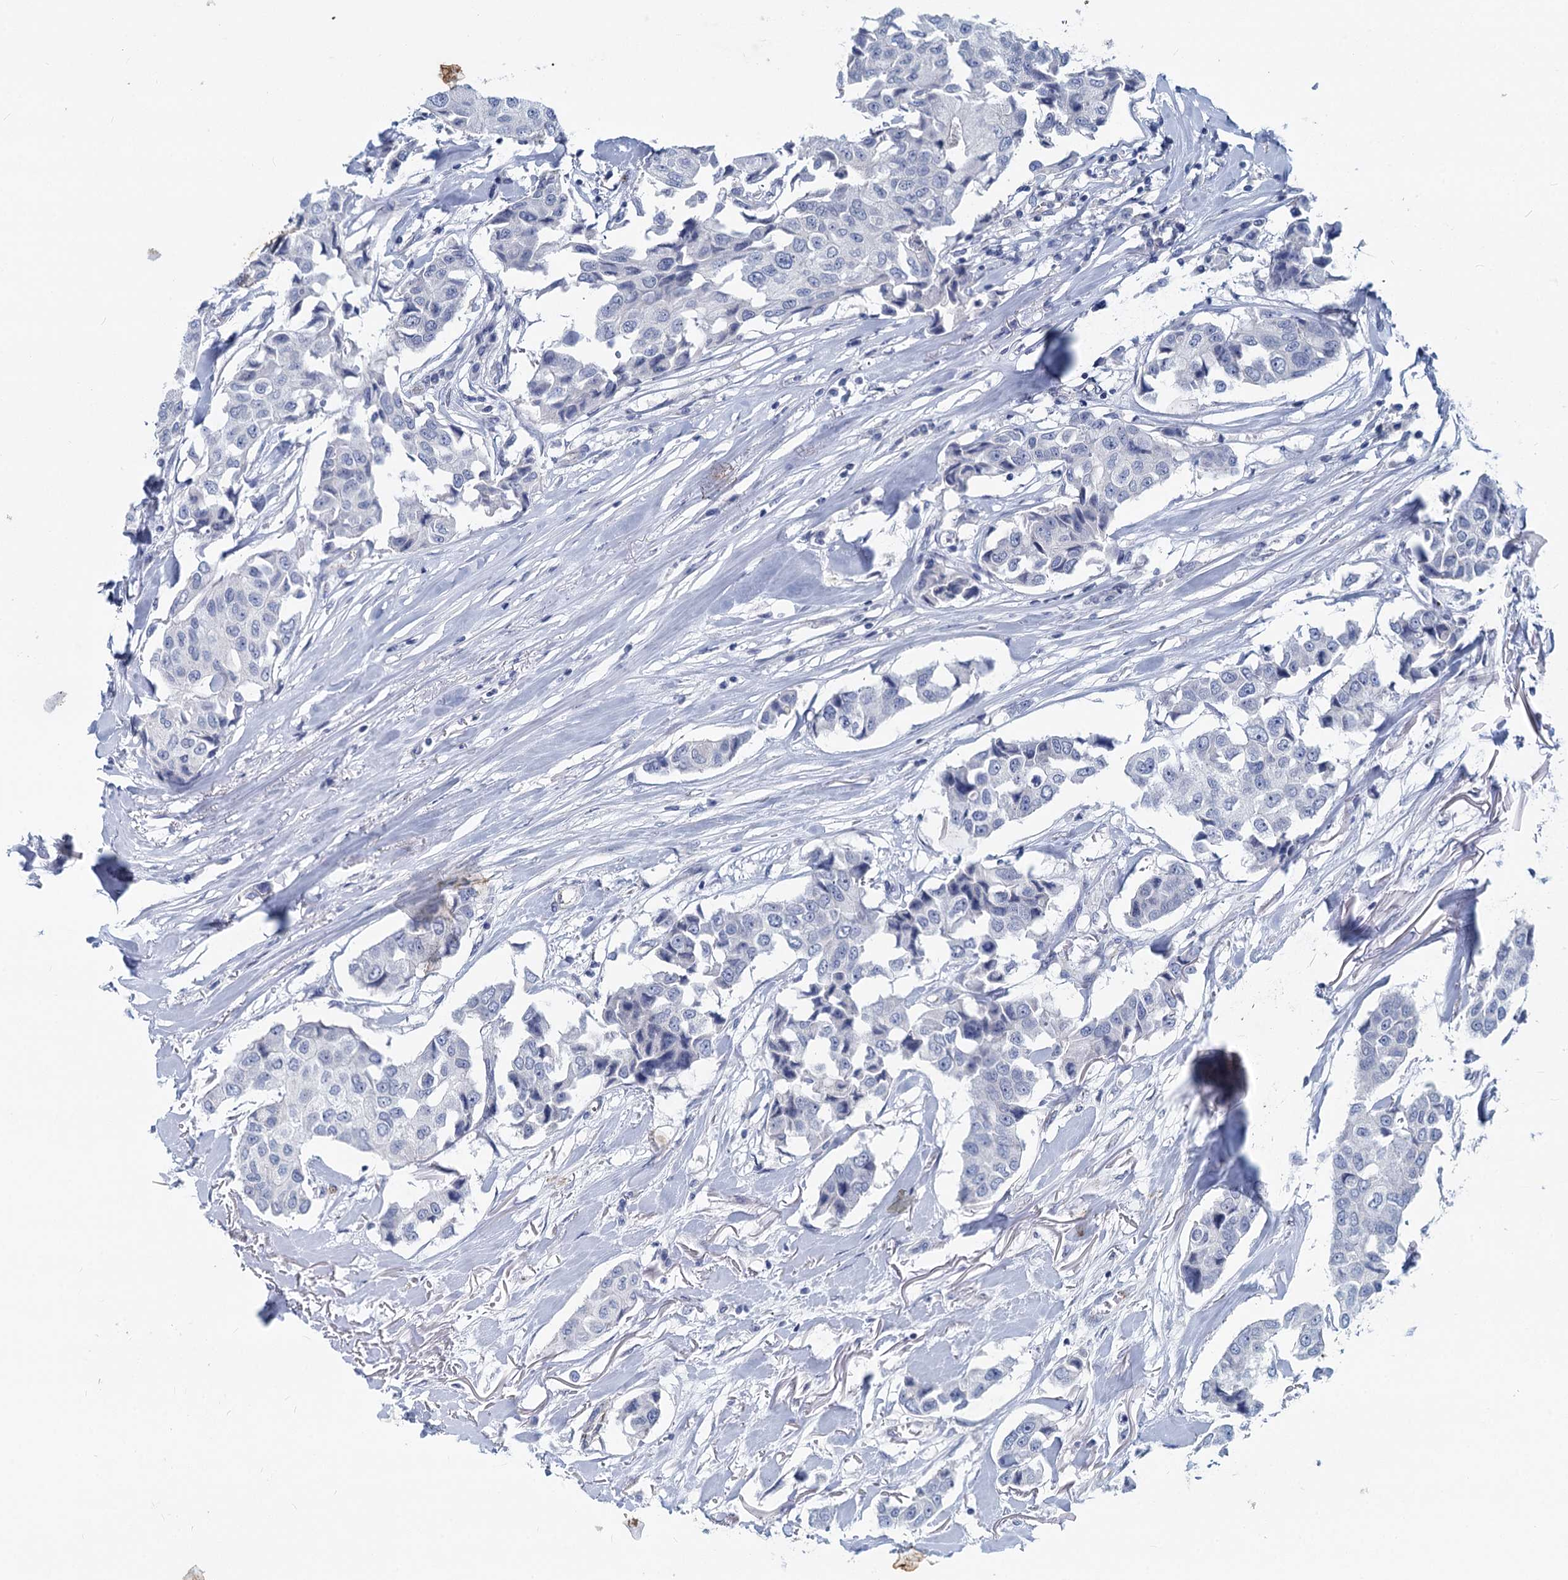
{"staining": {"intensity": "negative", "quantity": "none", "location": "none"}, "tissue": "breast cancer", "cell_type": "Tumor cells", "image_type": "cancer", "snomed": [{"axis": "morphology", "description": "Duct carcinoma"}, {"axis": "topography", "description": "Breast"}], "caption": "Protein analysis of breast cancer exhibits no significant expression in tumor cells.", "gene": "INSC", "patient": {"sex": "female", "age": 80}}